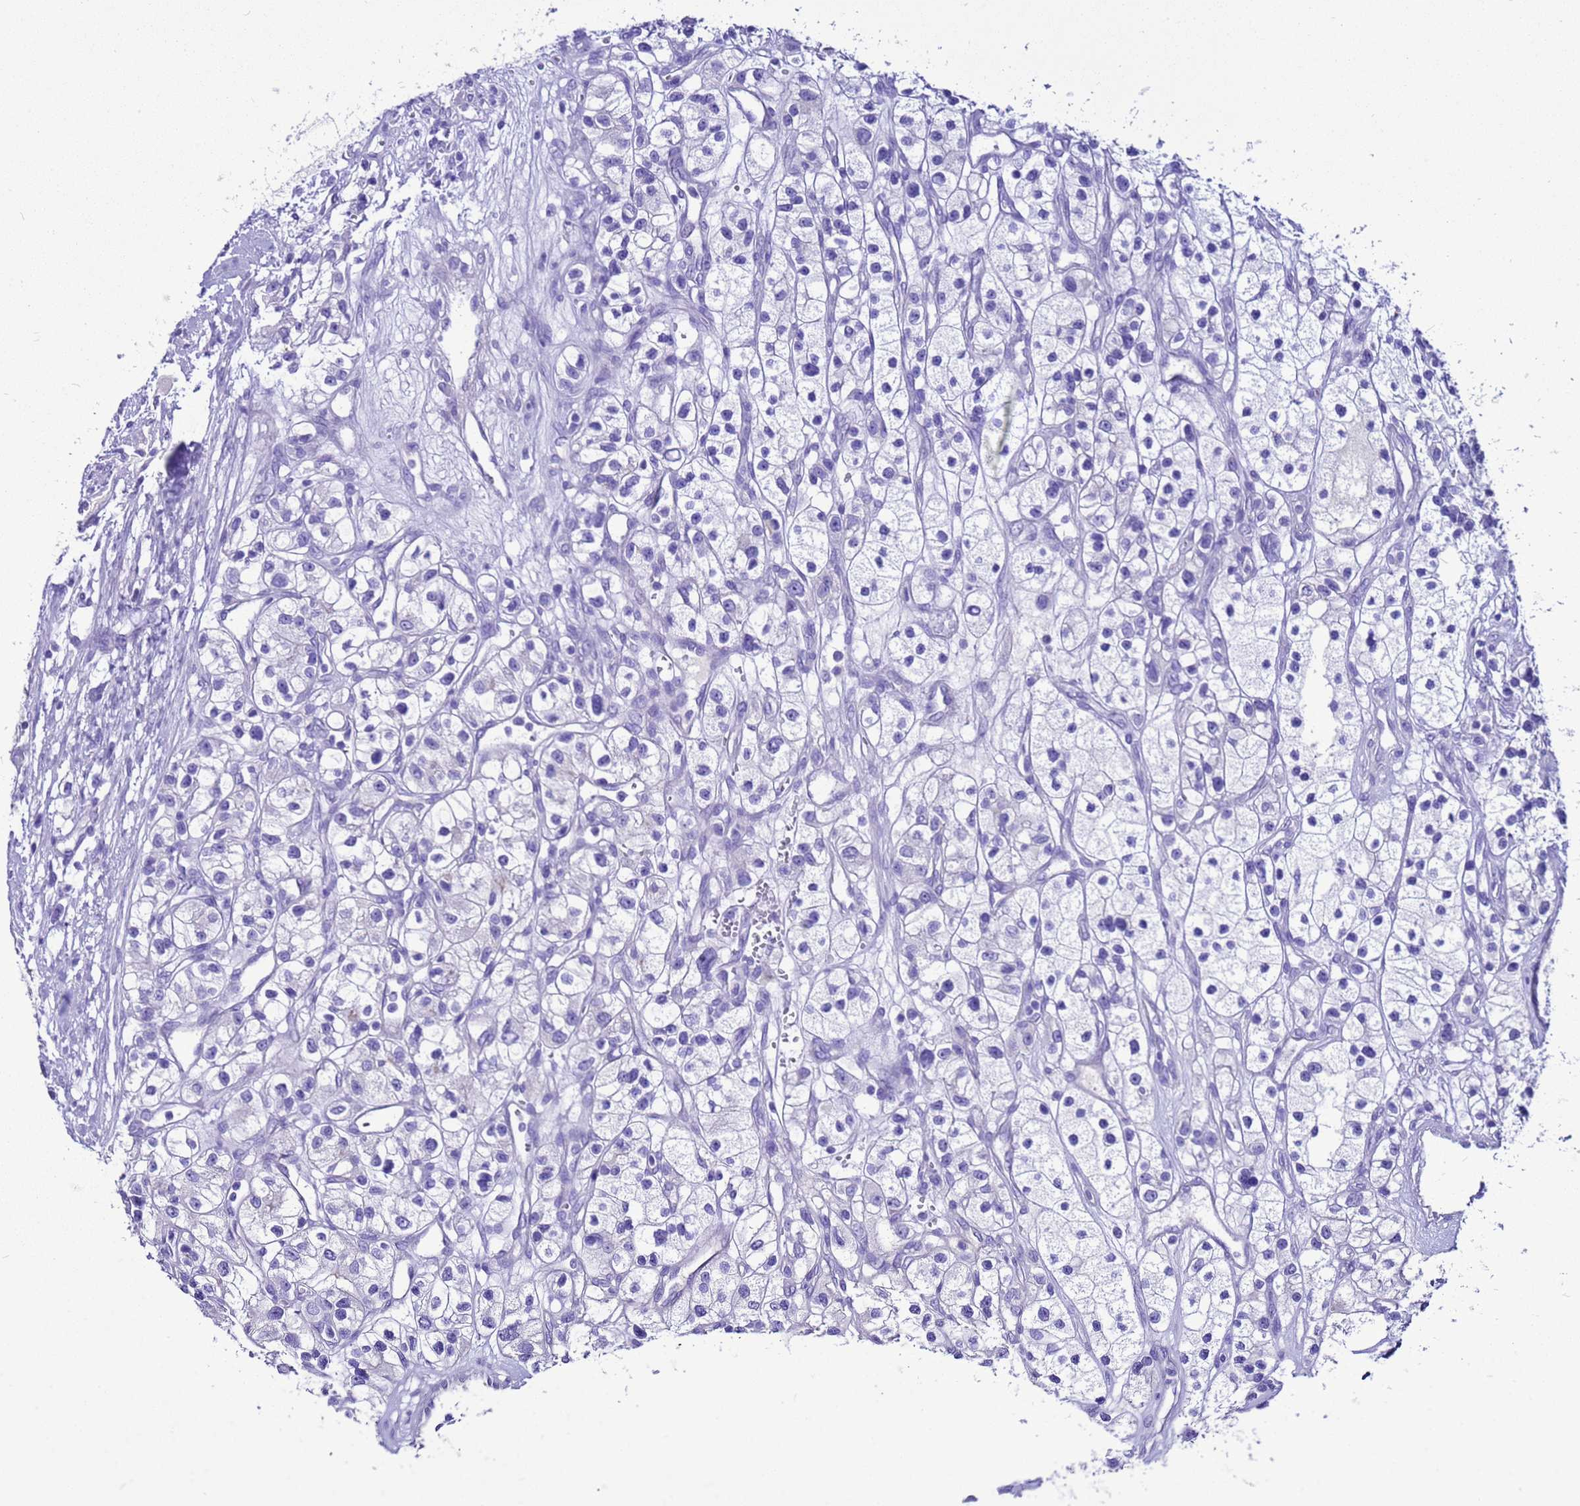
{"staining": {"intensity": "negative", "quantity": "none", "location": "none"}, "tissue": "renal cancer", "cell_type": "Tumor cells", "image_type": "cancer", "snomed": [{"axis": "morphology", "description": "Adenocarcinoma, NOS"}, {"axis": "topography", "description": "Kidney"}], "caption": "DAB (3,3'-diaminobenzidine) immunohistochemical staining of human adenocarcinoma (renal) shows no significant expression in tumor cells.", "gene": "BEST2", "patient": {"sex": "female", "age": 57}}